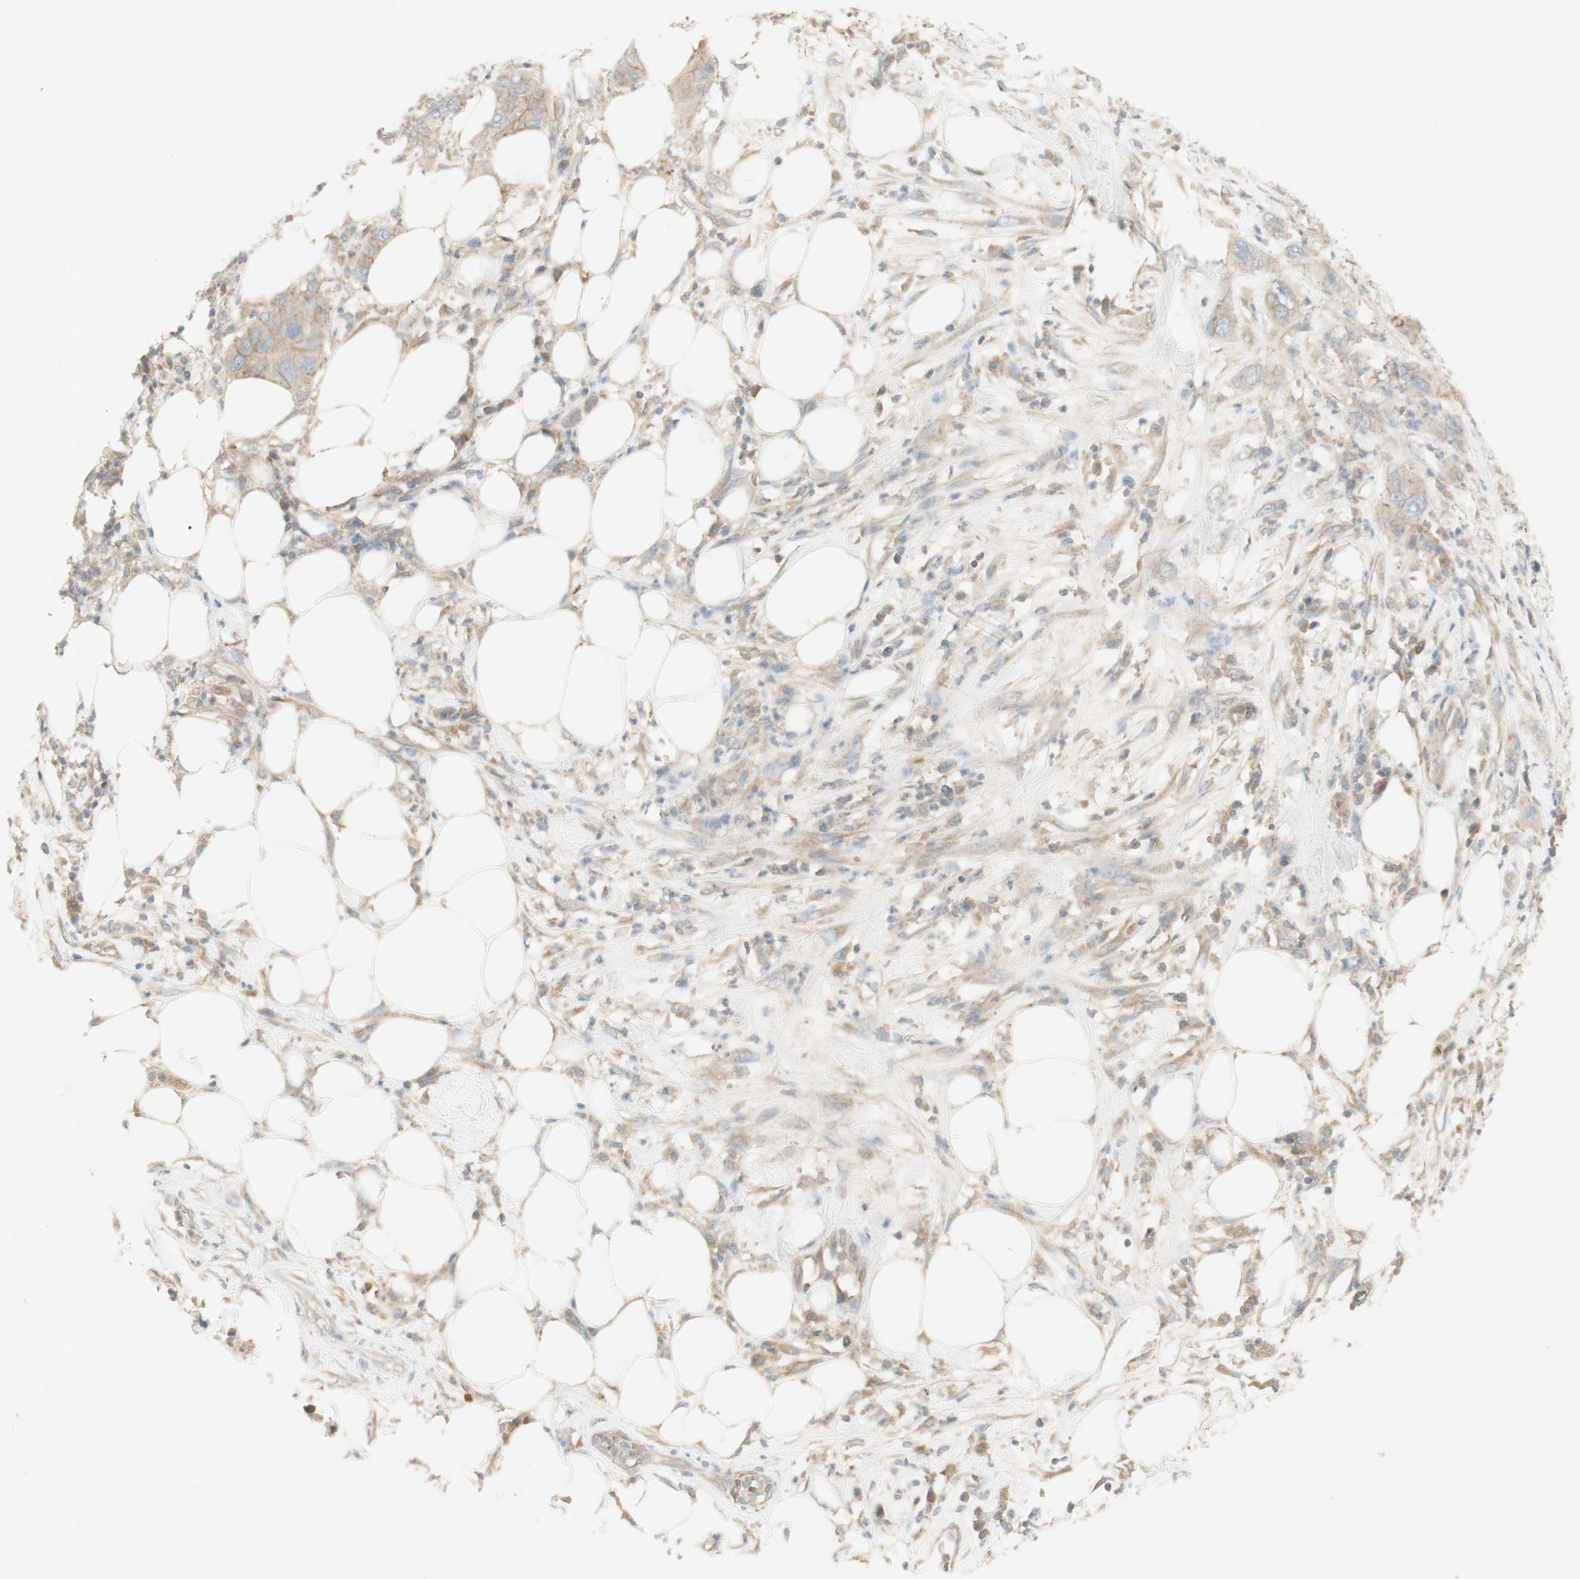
{"staining": {"intensity": "weak", "quantity": ">75%", "location": "cytoplasmic/membranous"}, "tissue": "pancreatic cancer", "cell_type": "Tumor cells", "image_type": "cancer", "snomed": [{"axis": "morphology", "description": "Adenocarcinoma, NOS"}, {"axis": "topography", "description": "Pancreas"}], "caption": "Brown immunohistochemical staining in adenocarcinoma (pancreatic) shows weak cytoplasmic/membranous expression in approximately >75% of tumor cells.", "gene": "PTGER4", "patient": {"sex": "female", "age": 71}}